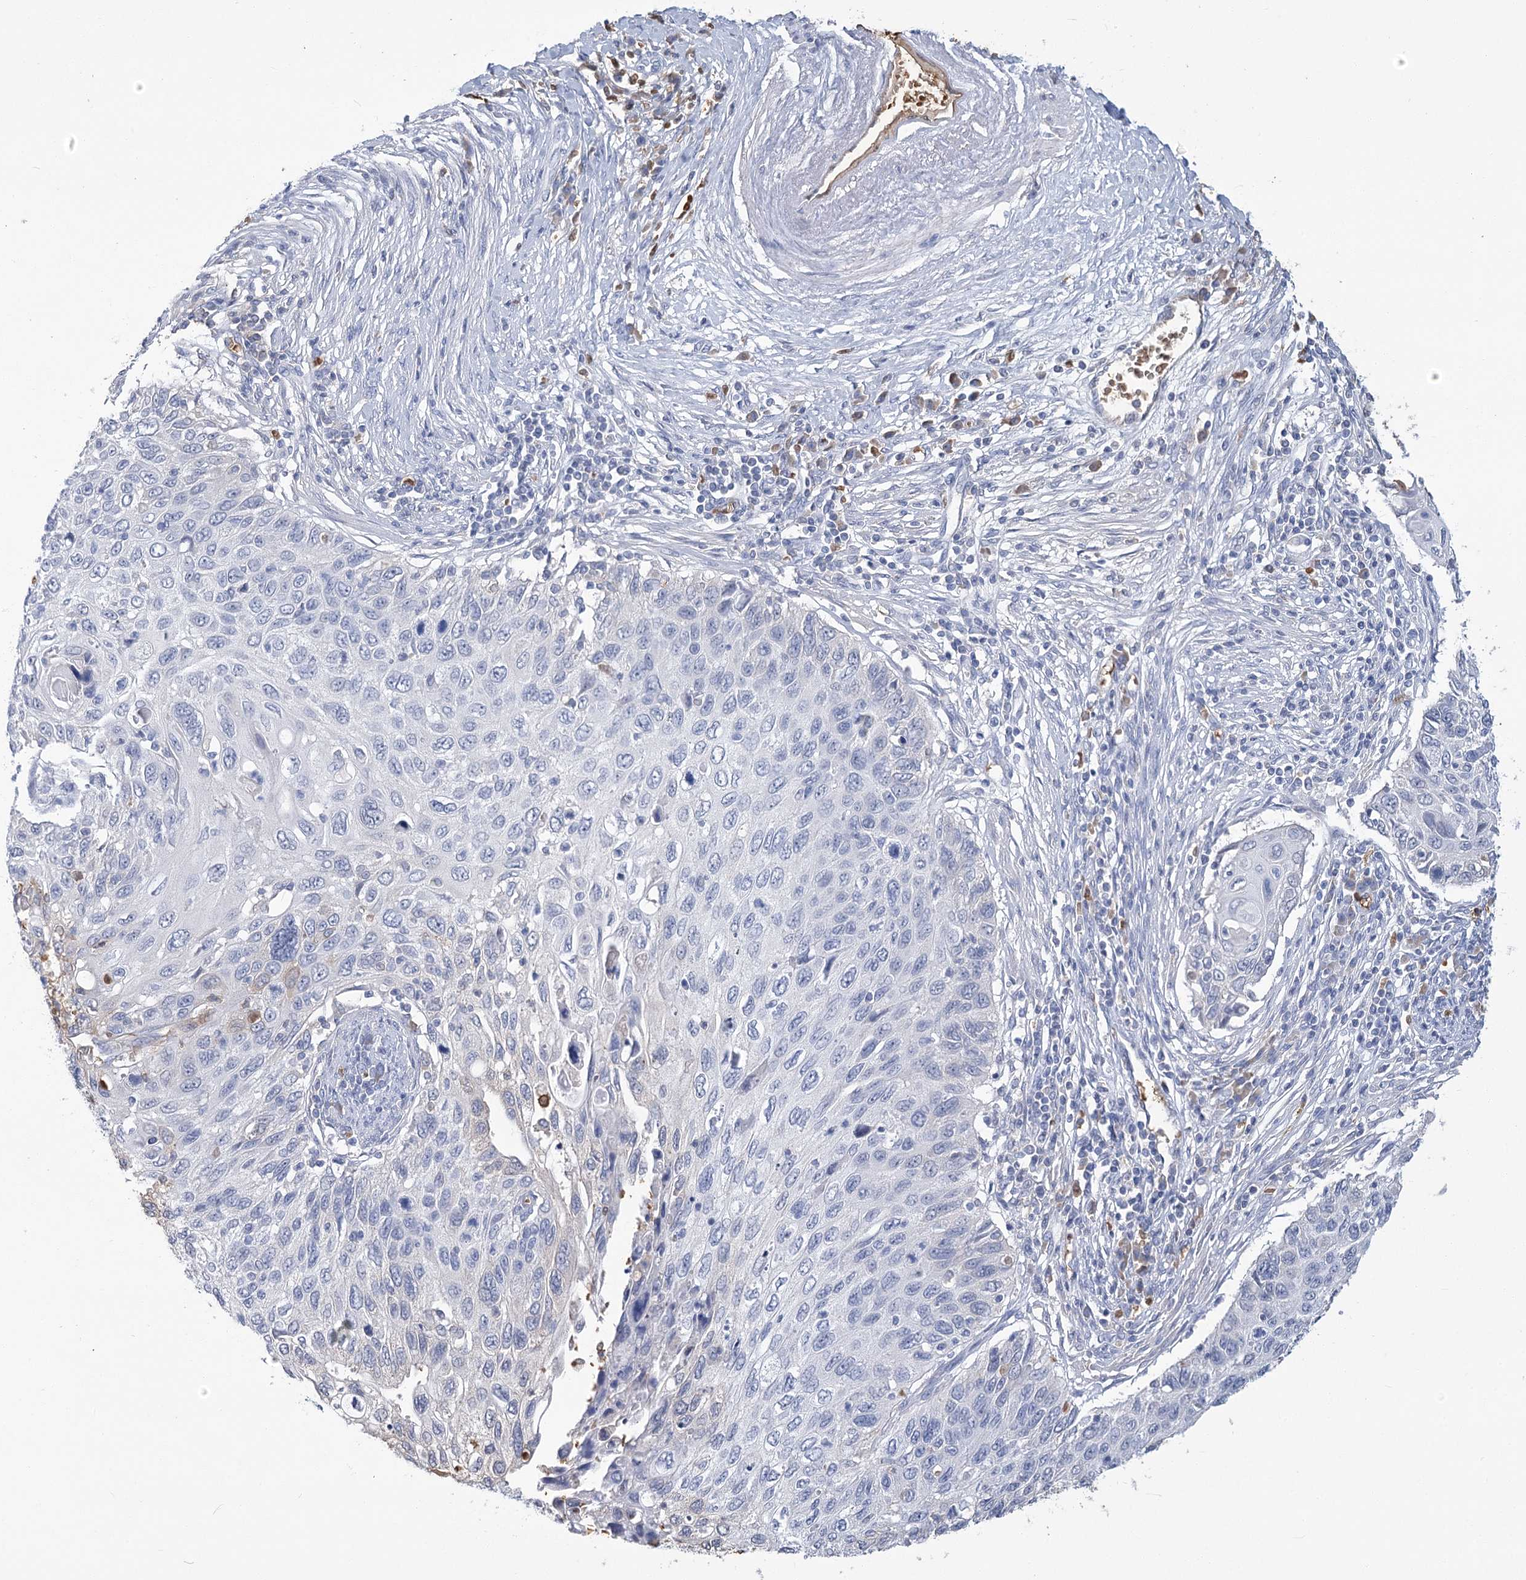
{"staining": {"intensity": "negative", "quantity": "none", "location": "none"}, "tissue": "cervical cancer", "cell_type": "Tumor cells", "image_type": "cancer", "snomed": [{"axis": "morphology", "description": "Squamous cell carcinoma, NOS"}, {"axis": "topography", "description": "Cervix"}], "caption": "The immunohistochemistry photomicrograph has no significant expression in tumor cells of cervical cancer (squamous cell carcinoma) tissue. (Stains: DAB immunohistochemistry with hematoxylin counter stain, Microscopy: brightfield microscopy at high magnification).", "gene": "HBA1", "patient": {"sex": "female", "age": 70}}